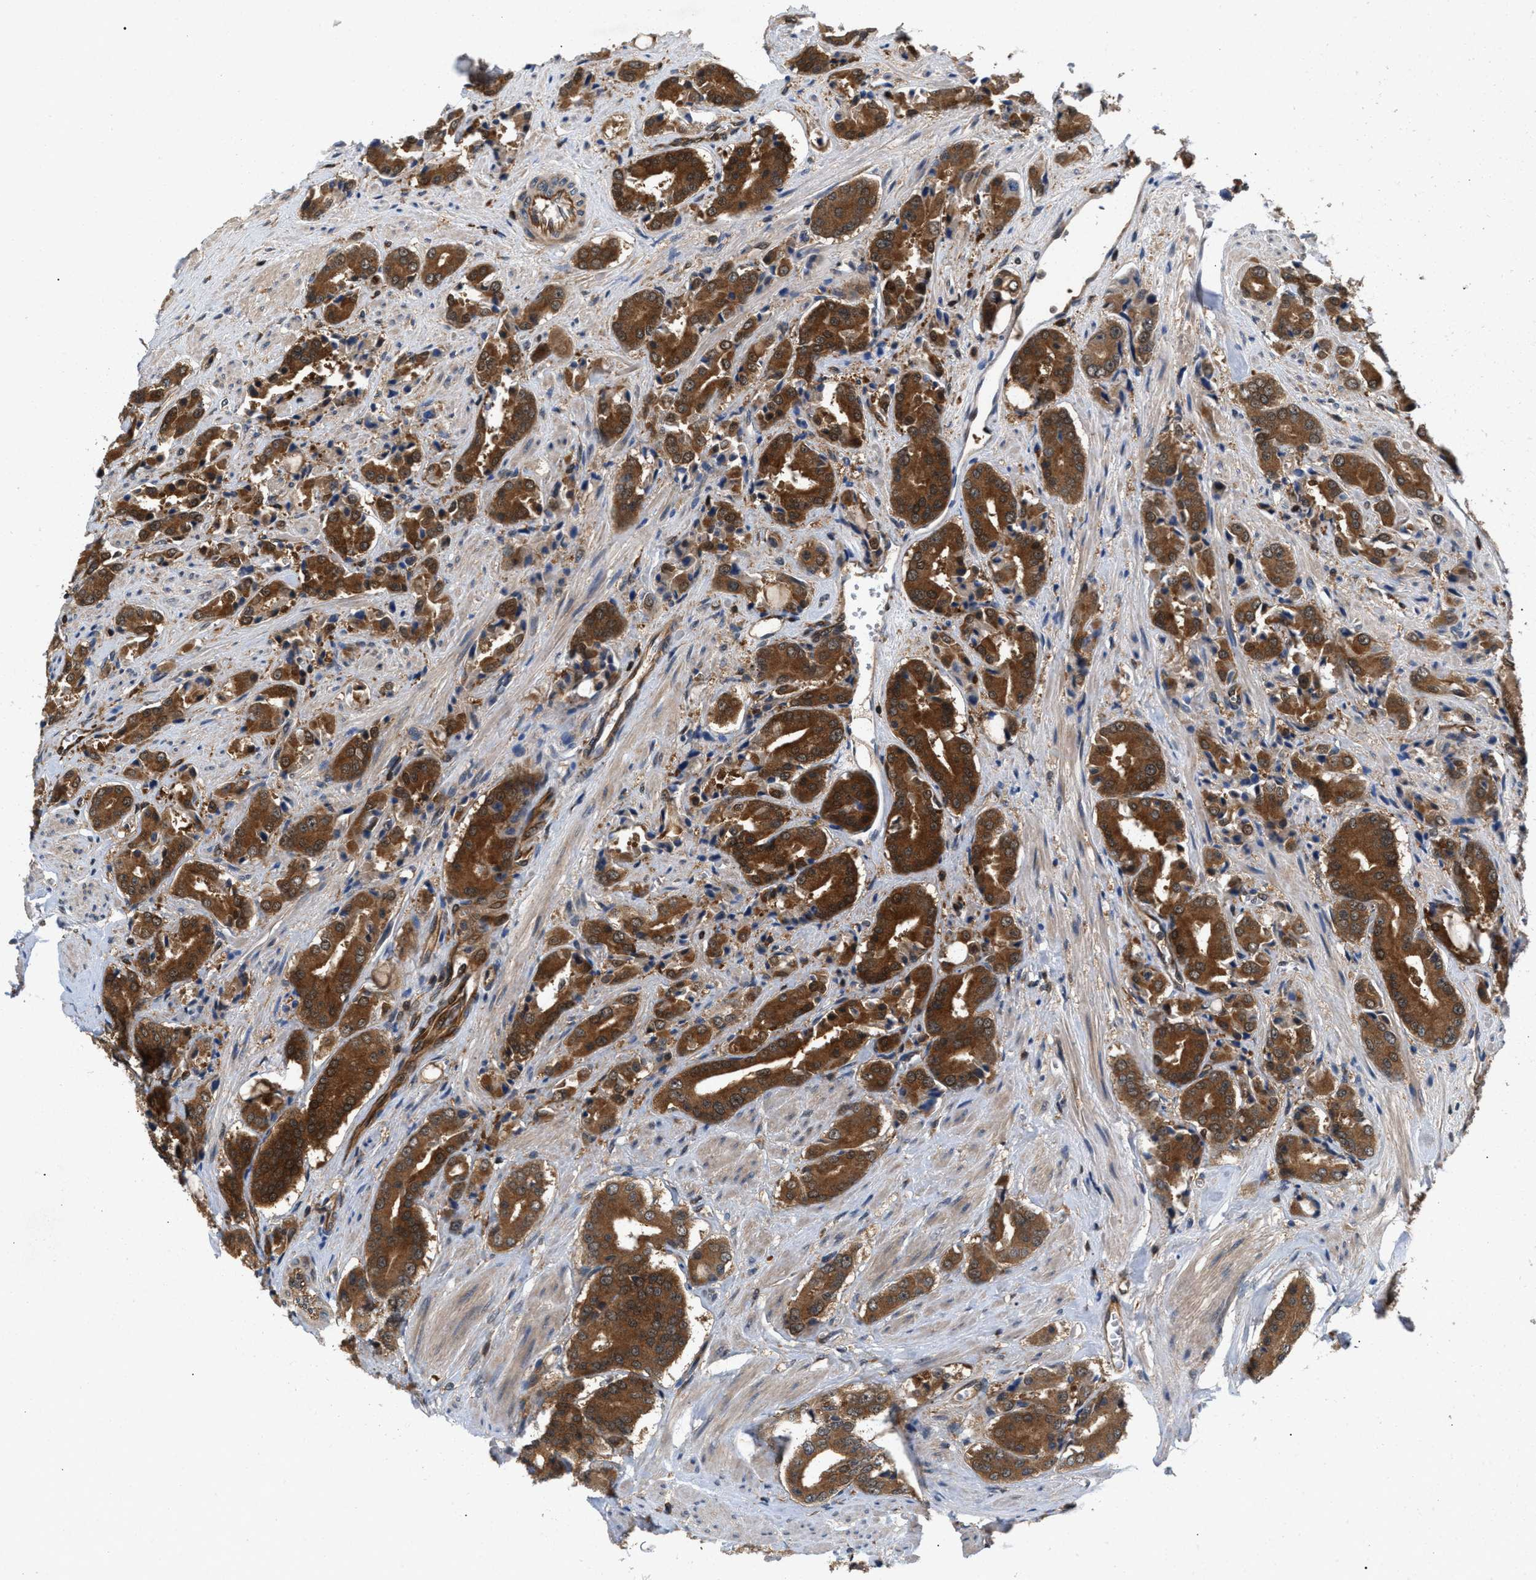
{"staining": {"intensity": "strong", "quantity": ">75%", "location": "cytoplasmic/membranous"}, "tissue": "prostate cancer", "cell_type": "Tumor cells", "image_type": "cancer", "snomed": [{"axis": "morphology", "description": "Adenocarcinoma, High grade"}, {"axis": "topography", "description": "Prostate"}], "caption": "A histopathology image of prostate cancer (high-grade adenocarcinoma) stained for a protein demonstrates strong cytoplasmic/membranous brown staining in tumor cells.", "gene": "GLOD4", "patient": {"sex": "male", "age": 71}}